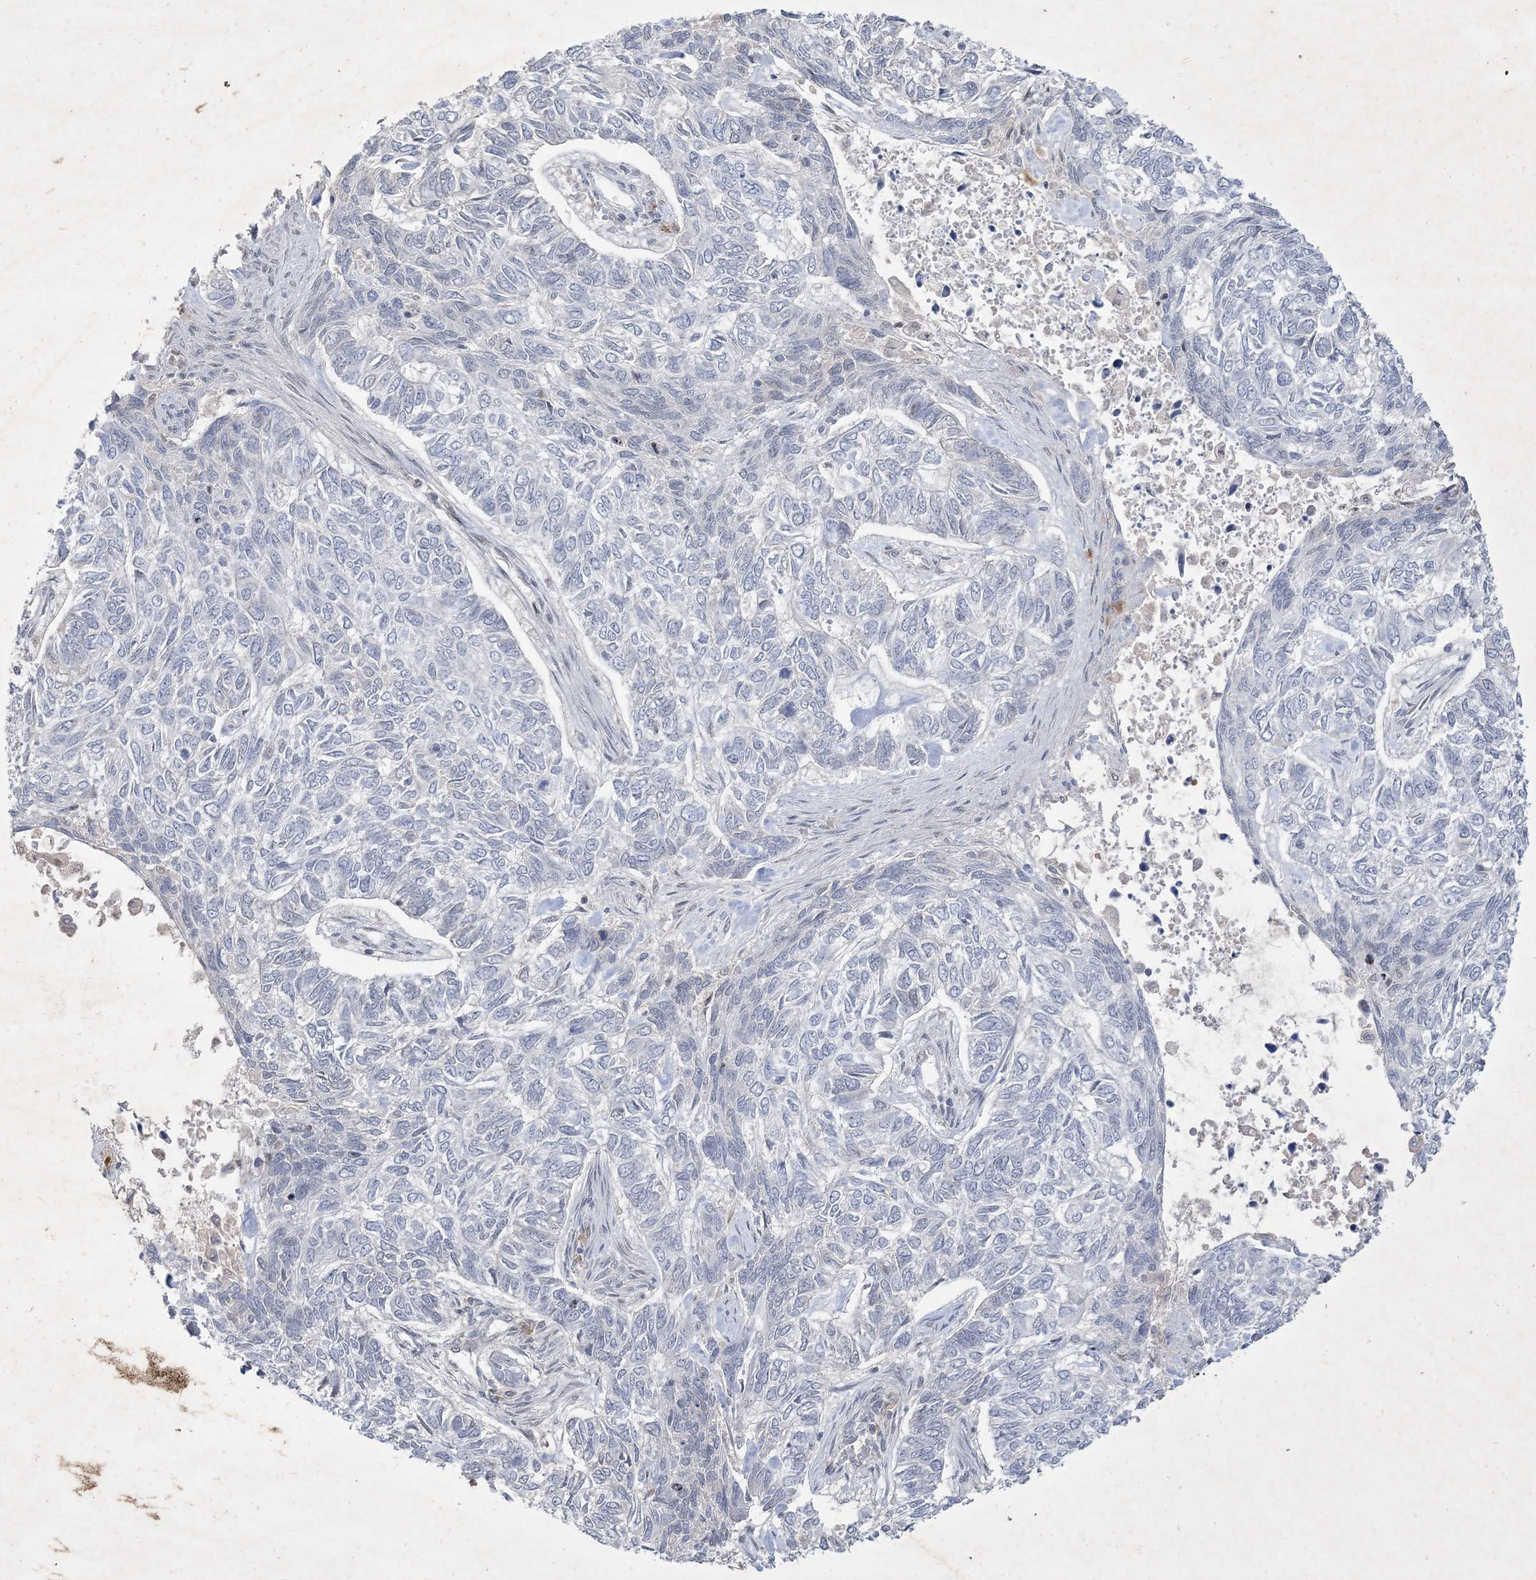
{"staining": {"intensity": "negative", "quantity": "none", "location": "none"}, "tissue": "skin cancer", "cell_type": "Tumor cells", "image_type": "cancer", "snomed": [{"axis": "morphology", "description": "Basal cell carcinoma"}, {"axis": "topography", "description": "Skin"}], "caption": "High magnification brightfield microscopy of basal cell carcinoma (skin) stained with DAB (3,3'-diaminobenzidine) (brown) and counterstained with hematoxylin (blue): tumor cells show no significant positivity.", "gene": "ZNF674", "patient": {"sex": "female", "age": 65}}